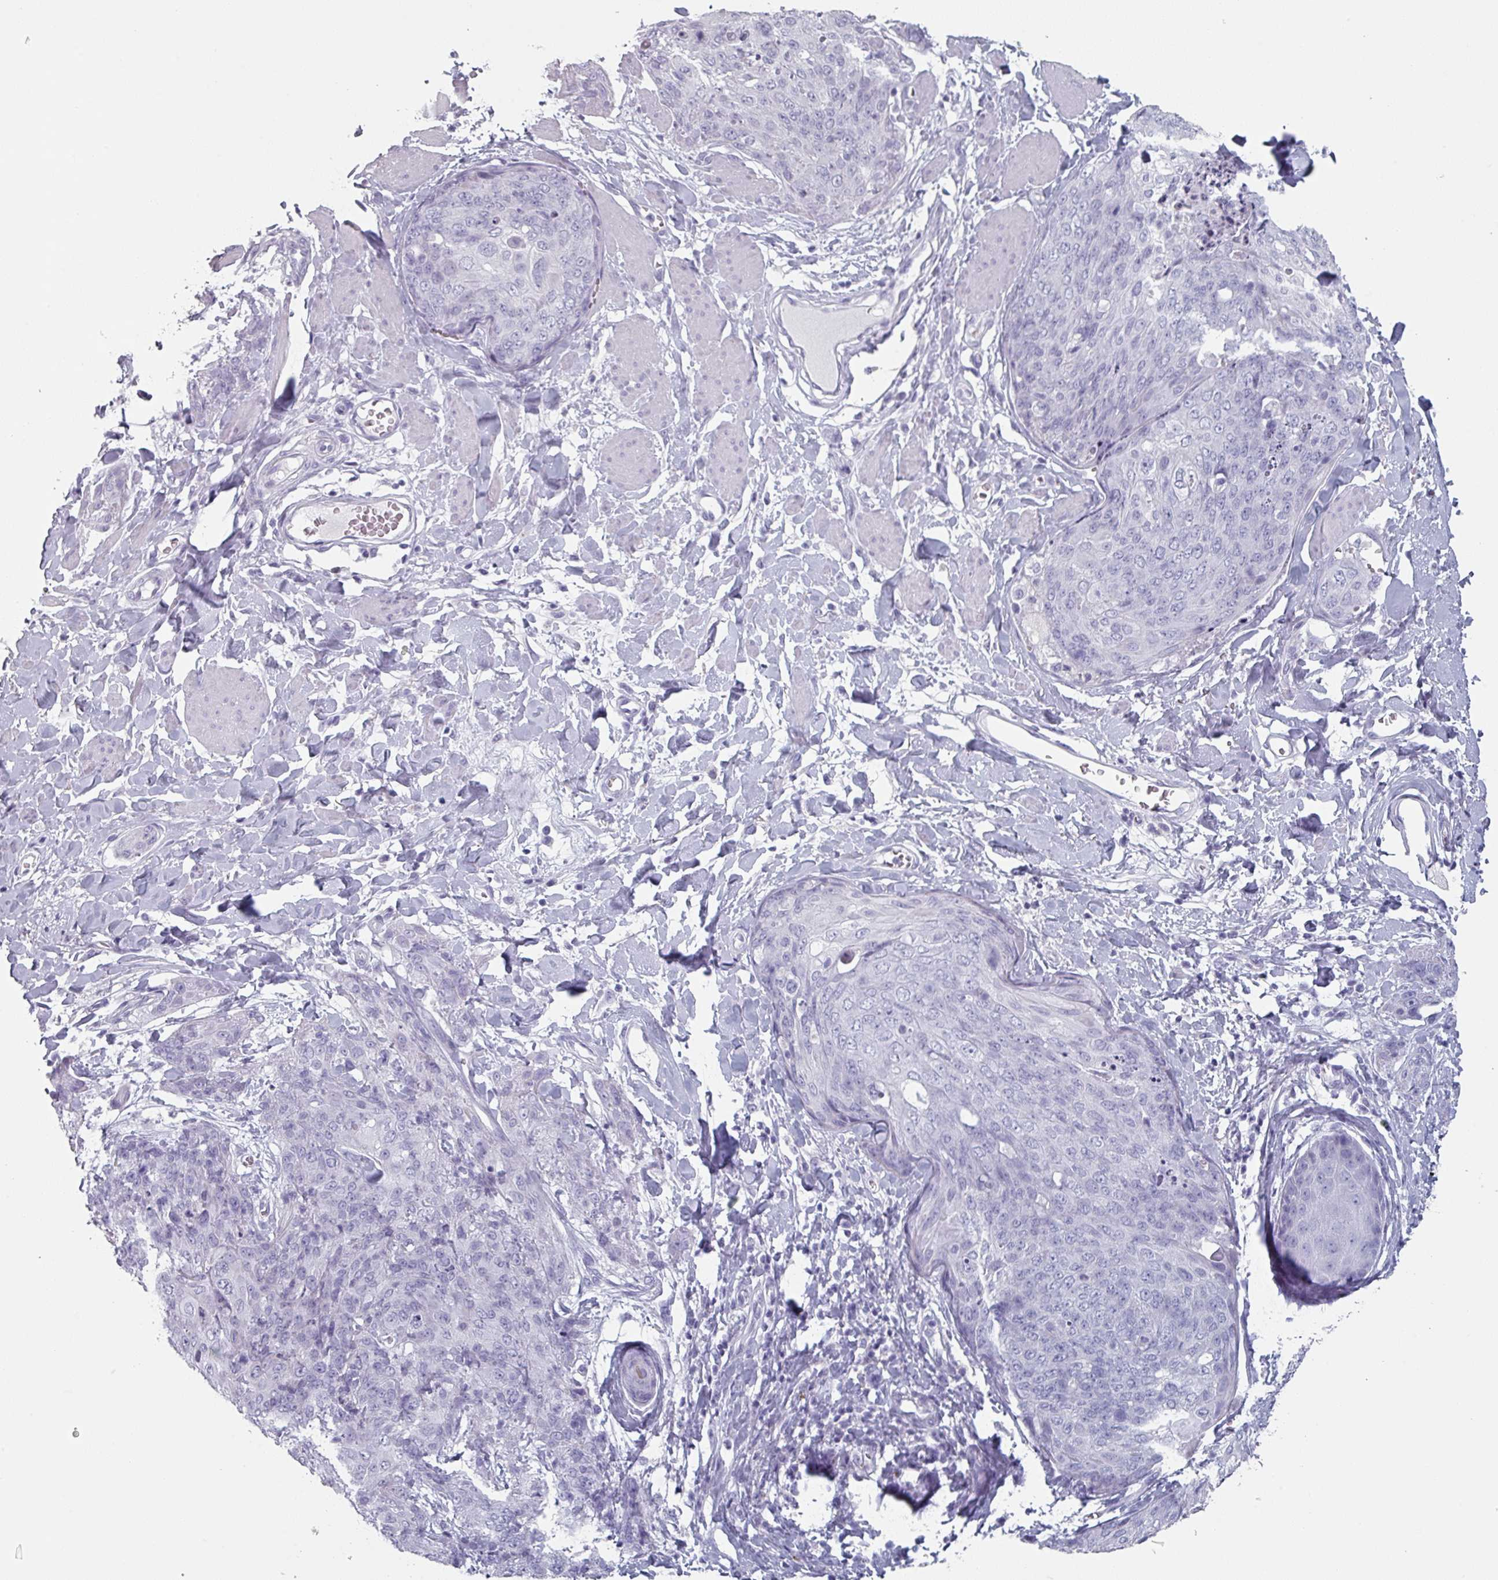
{"staining": {"intensity": "negative", "quantity": "none", "location": "none"}, "tissue": "skin cancer", "cell_type": "Tumor cells", "image_type": "cancer", "snomed": [{"axis": "morphology", "description": "Squamous cell carcinoma, NOS"}, {"axis": "topography", "description": "Skin"}, {"axis": "topography", "description": "Vulva"}], "caption": "Human squamous cell carcinoma (skin) stained for a protein using immunohistochemistry (IHC) shows no staining in tumor cells.", "gene": "SLC35G2", "patient": {"sex": "female", "age": 85}}